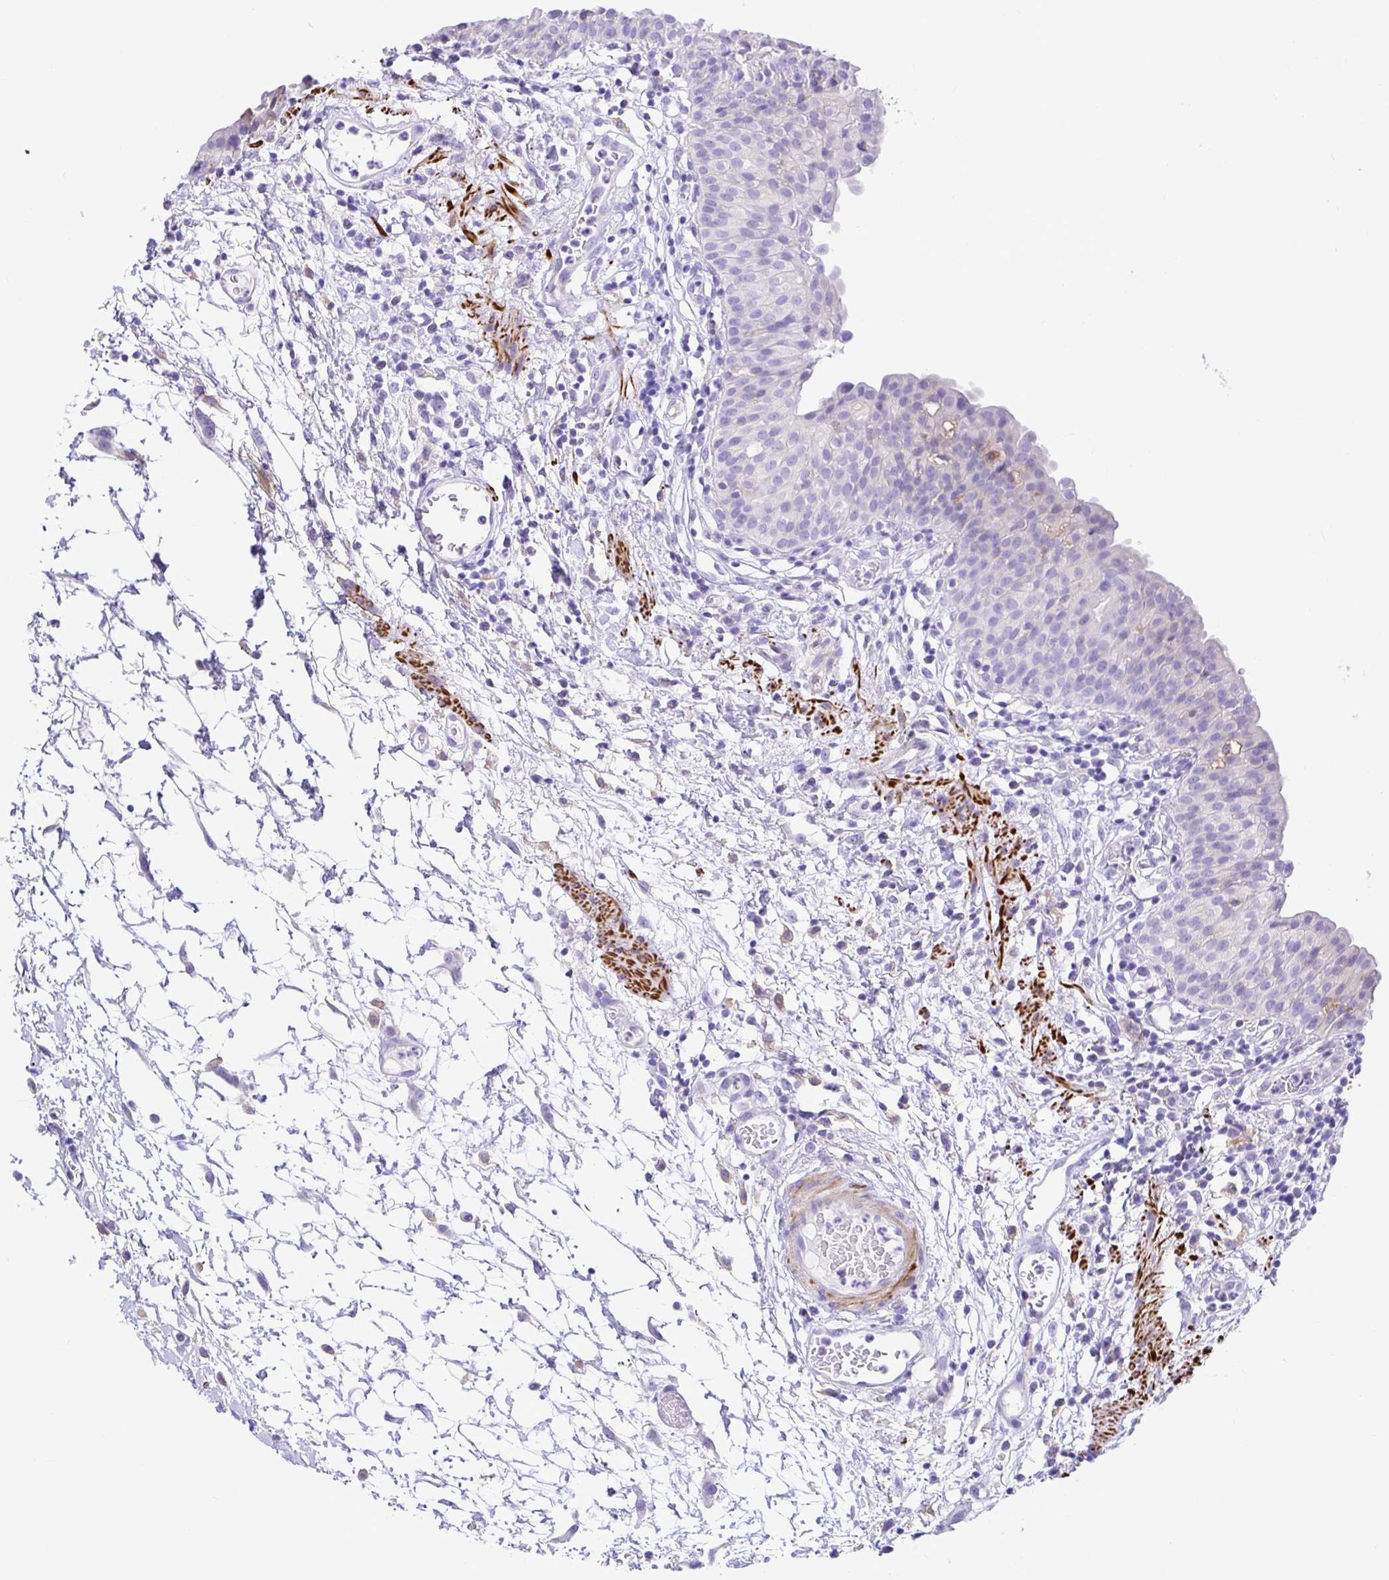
{"staining": {"intensity": "negative", "quantity": "none", "location": "none"}, "tissue": "urinary bladder", "cell_type": "Urothelial cells", "image_type": "normal", "snomed": [{"axis": "morphology", "description": "Normal tissue, NOS"}, {"axis": "morphology", "description": "Inflammation, NOS"}, {"axis": "topography", "description": "Urinary bladder"}], "caption": "This is an immunohistochemistry image of normal urinary bladder. There is no staining in urothelial cells.", "gene": "BACE2", "patient": {"sex": "male", "age": 57}}